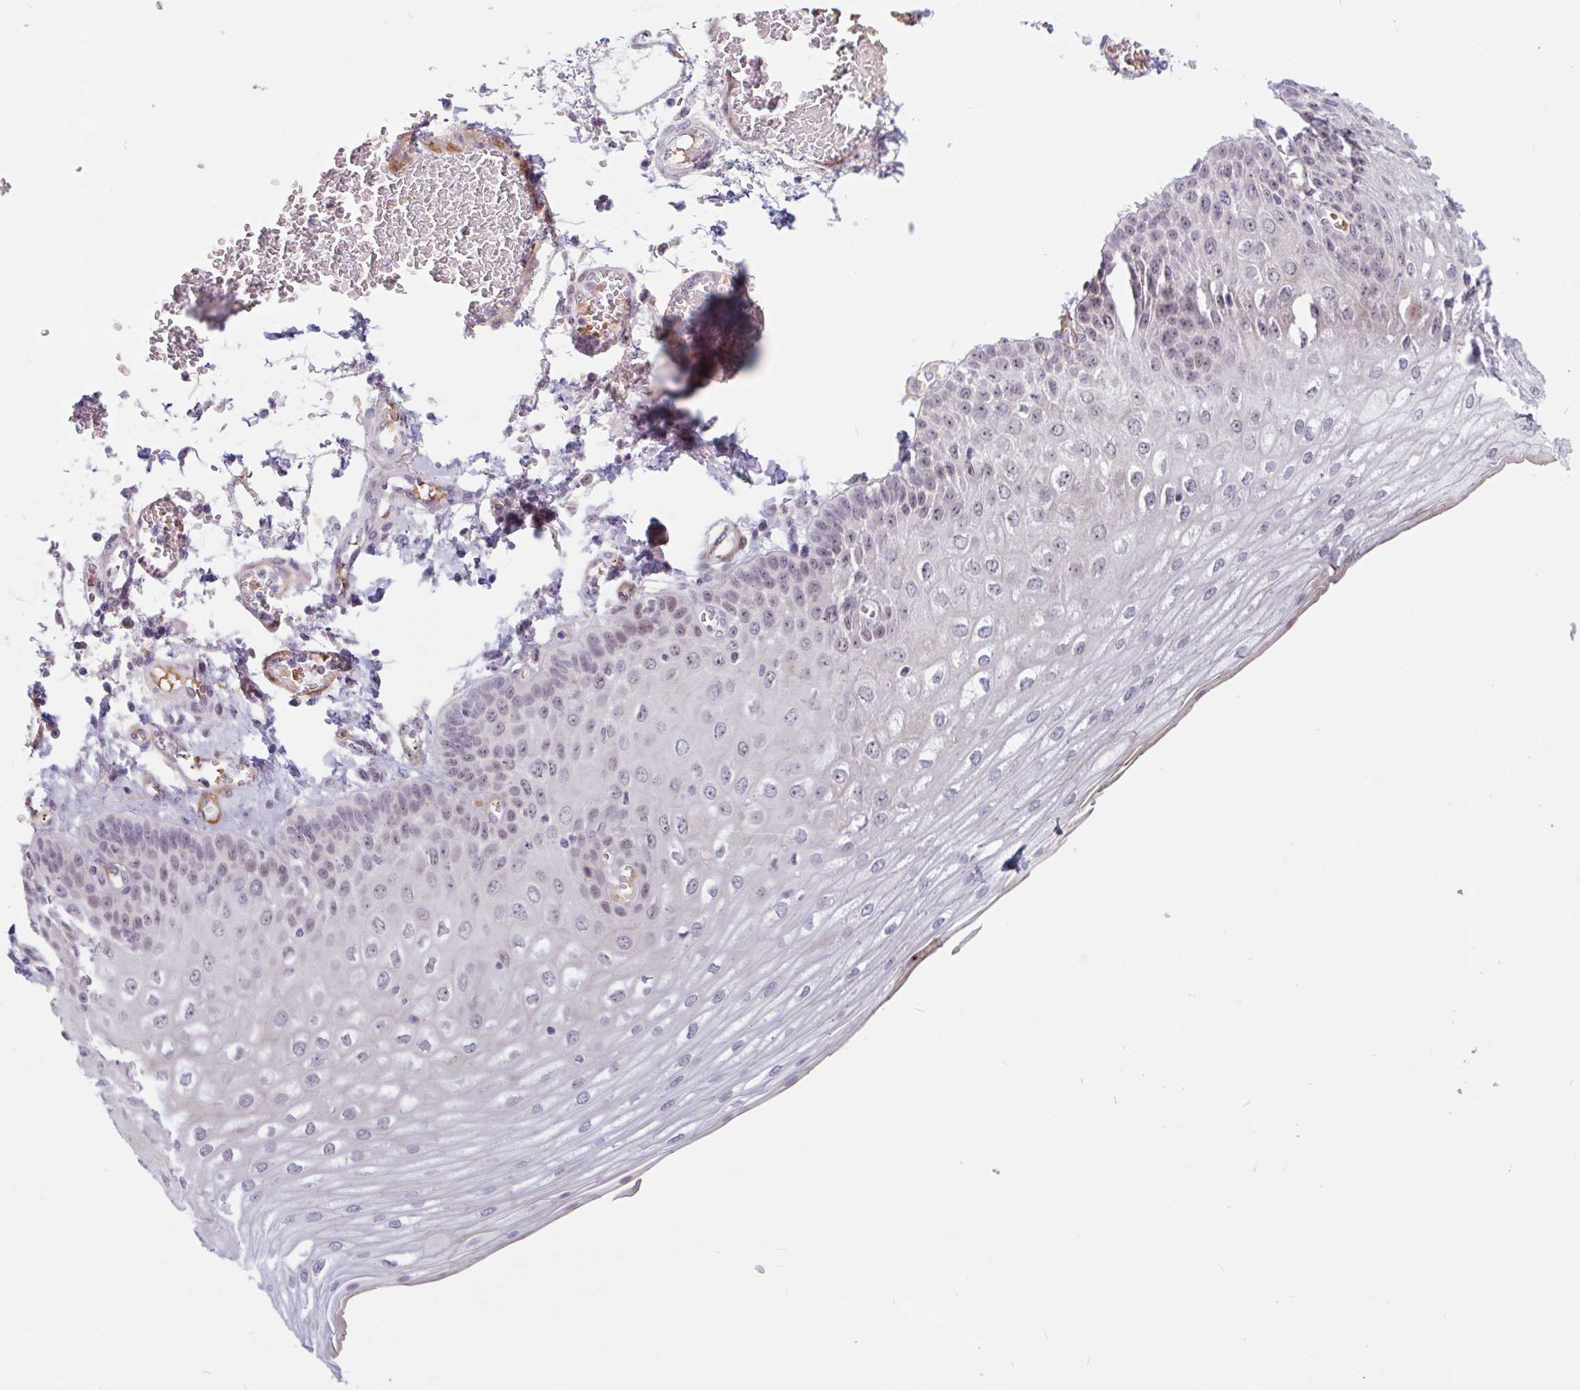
{"staining": {"intensity": "moderate", "quantity": "25%-75%", "location": "nuclear"}, "tissue": "esophagus", "cell_type": "Squamous epithelial cells", "image_type": "normal", "snomed": [{"axis": "morphology", "description": "Normal tissue, NOS"}, {"axis": "morphology", "description": "Adenocarcinoma, NOS"}, {"axis": "topography", "description": "Esophagus"}], "caption": "The micrograph shows staining of benign esophagus, revealing moderate nuclear protein expression (brown color) within squamous epithelial cells. (DAB (3,3'-diaminobenzidine) IHC with brightfield microscopy, high magnification).", "gene": "TMEM119", "patient": {"sex": "male", "age": 81}}